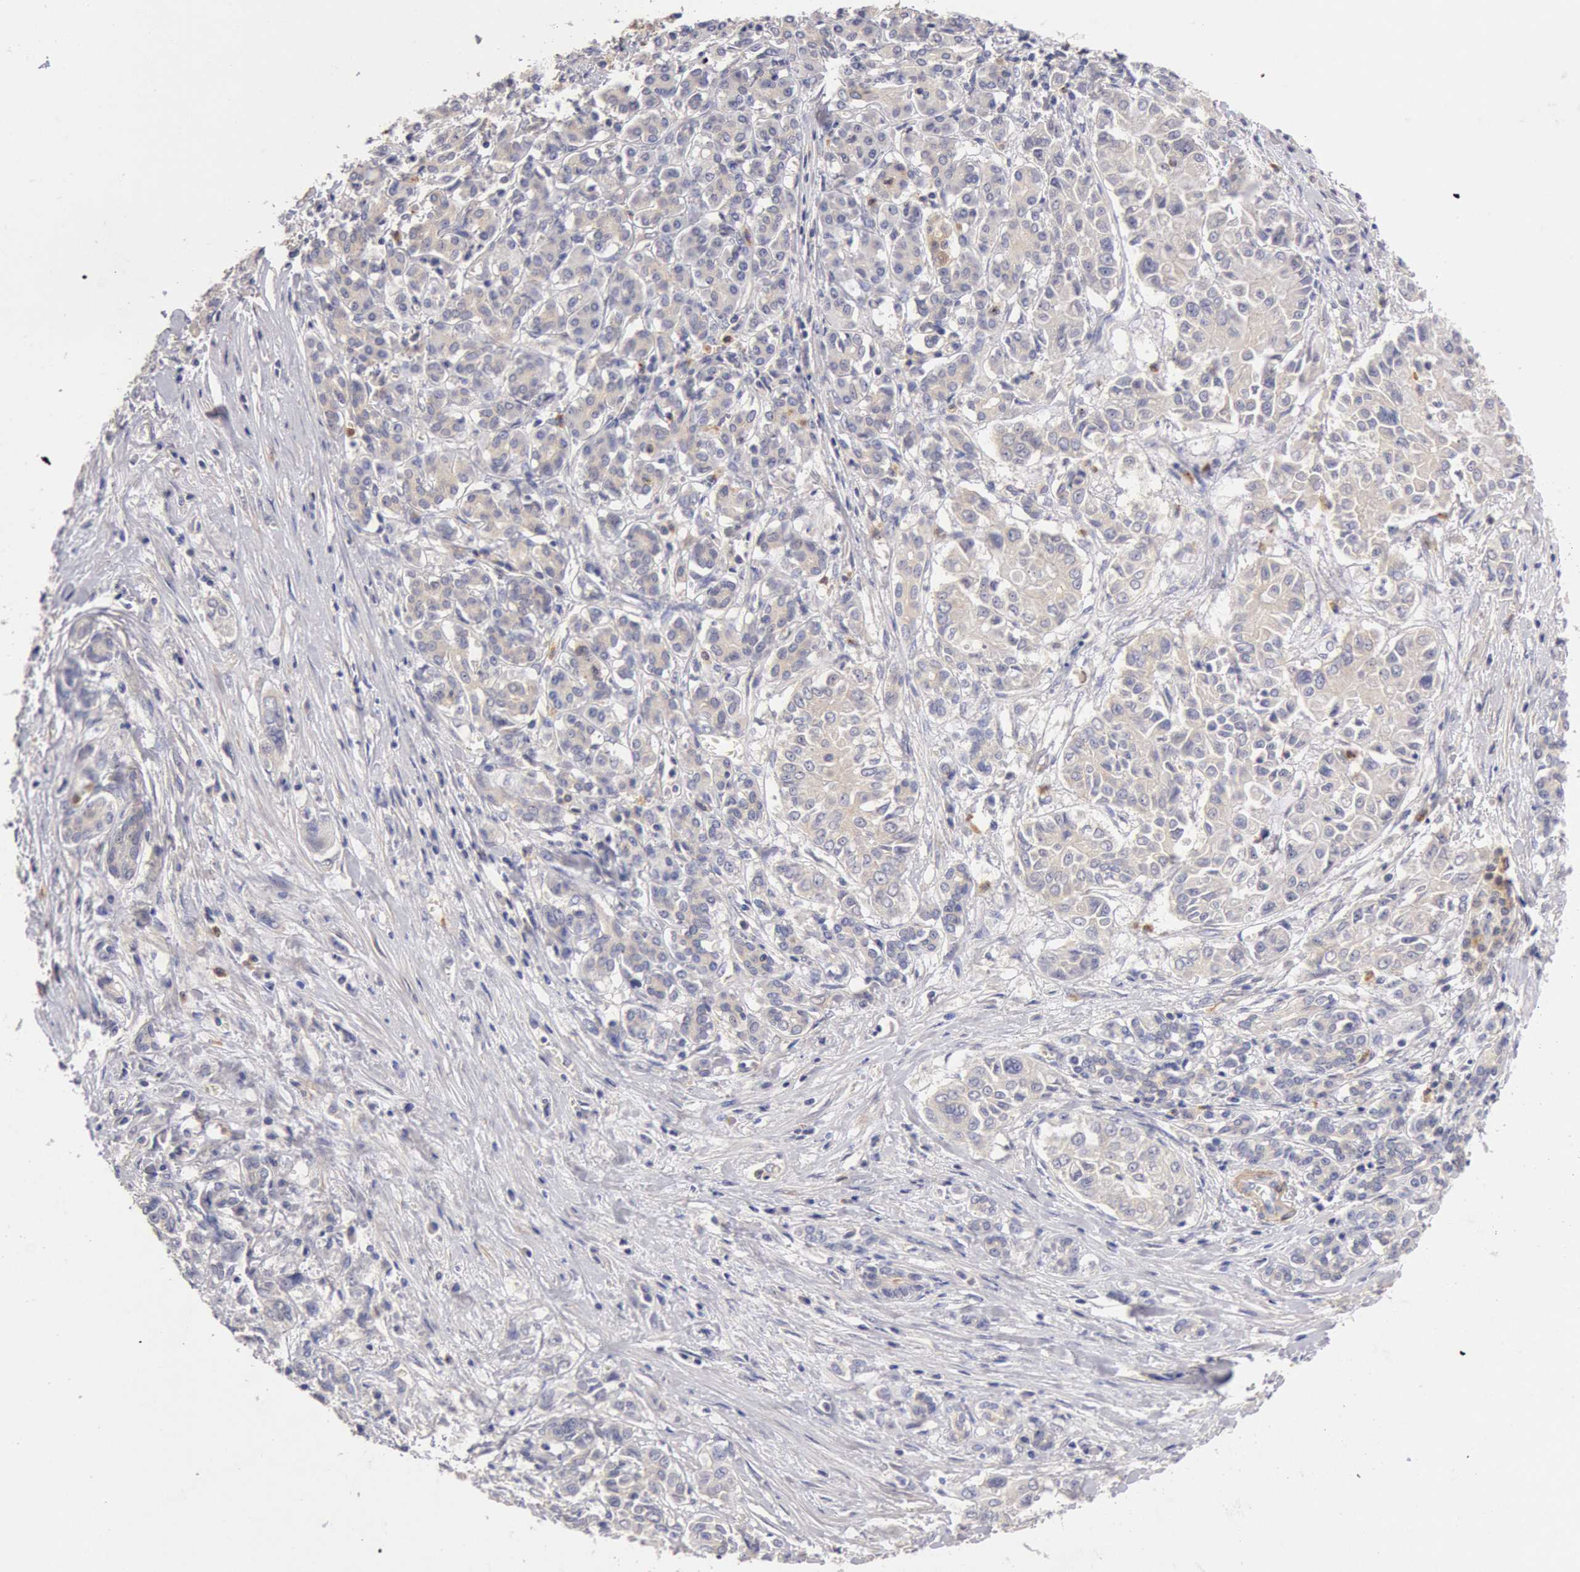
{"staining": {"intensity": "weak", "quantity": "<25%", "location": "cytoplasmic/membranous"}, "tissue": "pancreatic cancer", "cell_type": "Tumor cells", "image_type": "cancer", "snomed": [{"axis": "morphology", "description": "Adenocarcinoma, NOS"}, {"axis": "topography", "description": "Pancreas"}], "caption": "Immunohistochemistry (IHC) of human adenocarcinoma (pancreatic) demonstrates no staining in tumor cells. The staining was performed using DAB to visualize the protein expression in brown, while the nuclei were stained in blue with hematoxylin (Magnification: 20x).", "gene": "TMED8", "patient": {"sex": "female", "age": 52}}